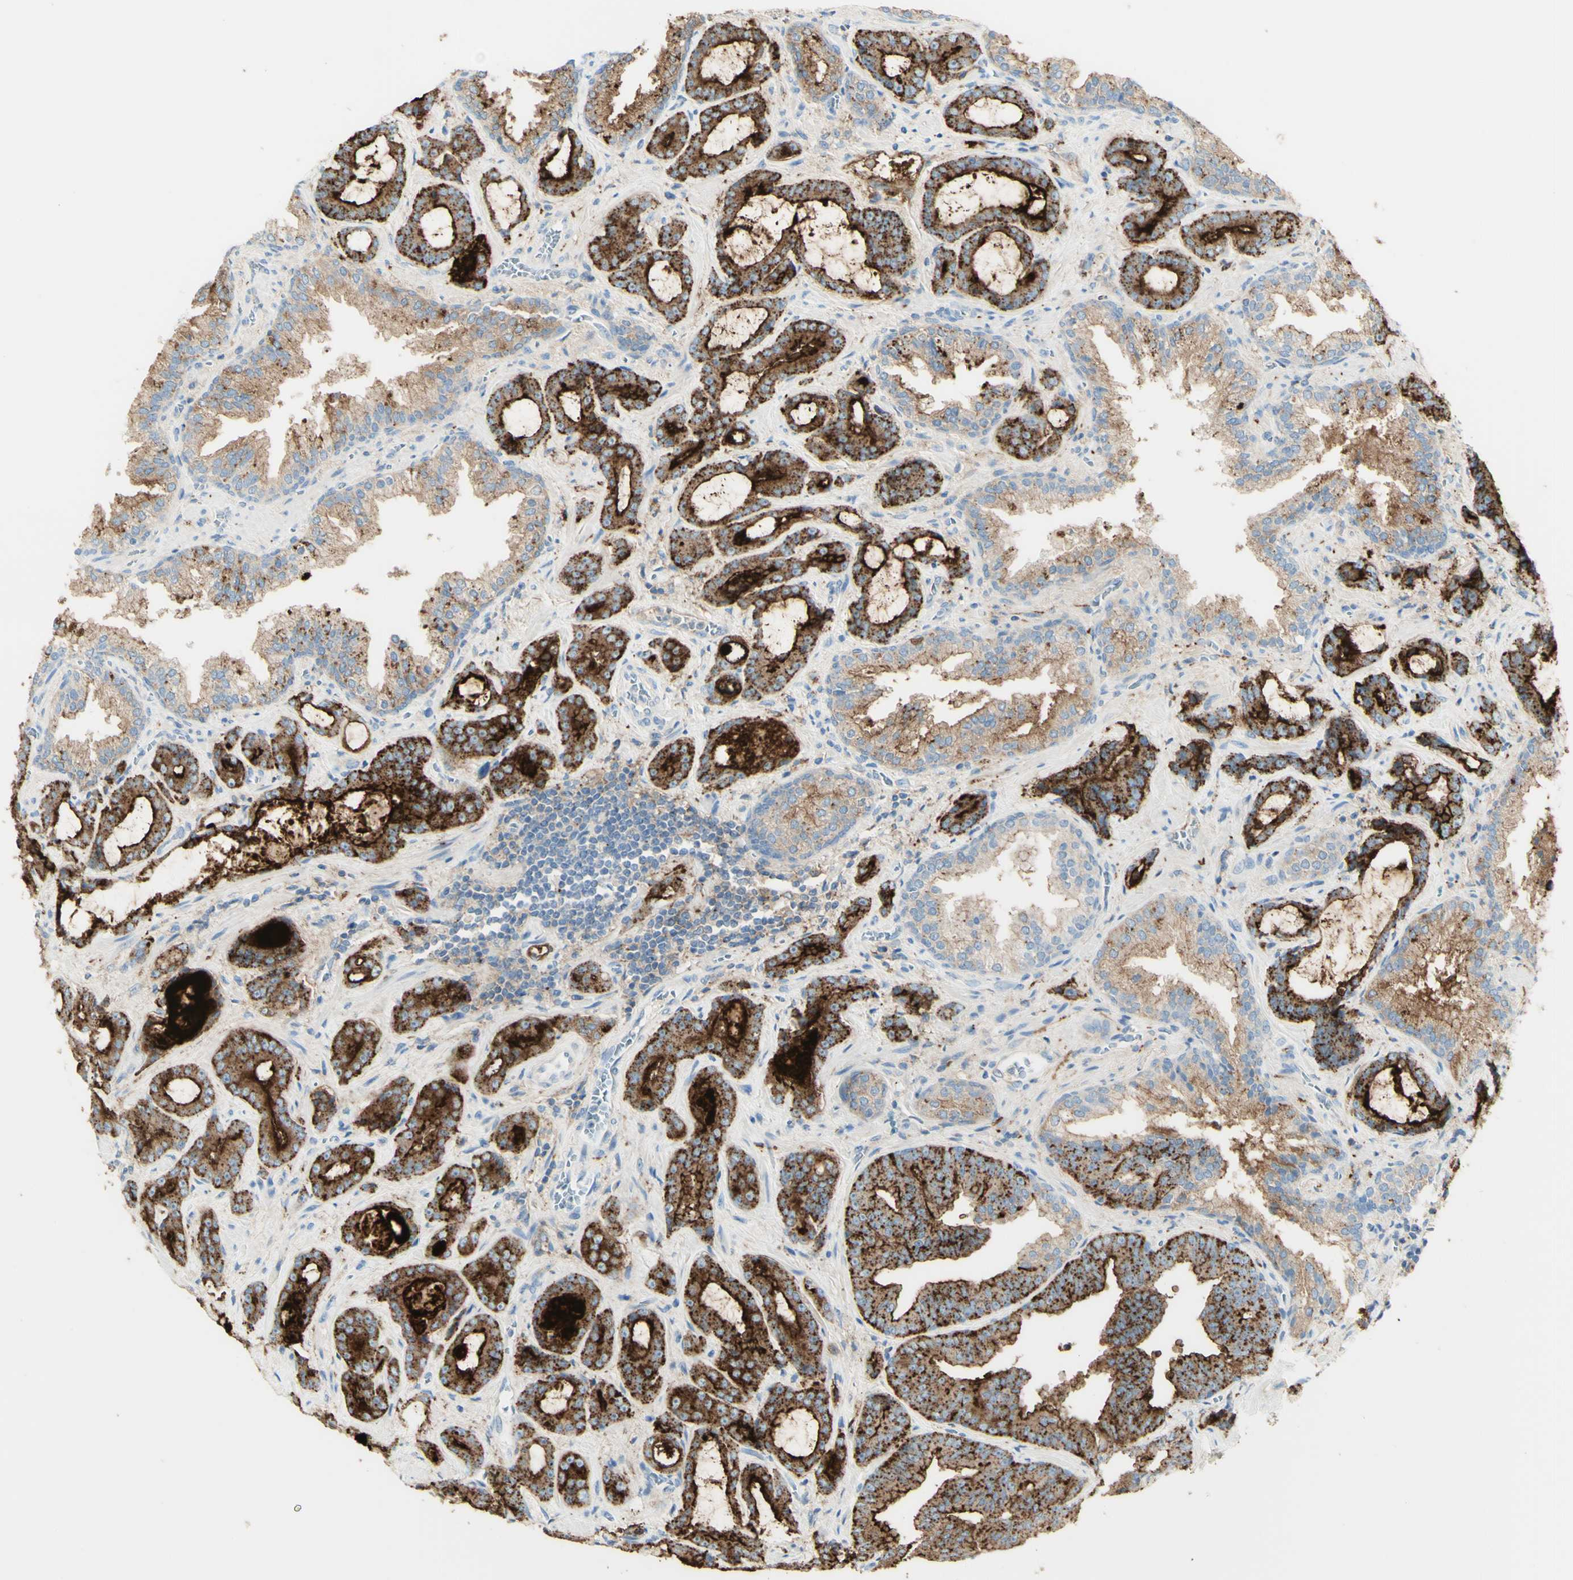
{"staining": {"intensity": "strong", "quantity": "25%-75%", "location": "cytoplasmic/membranous"}, "tissue": "prostate cancer", "cell_type": "Tumor cells", "image_type": "cancer", "snomed": [{"axis": "morphology", "description": "Adenocarcinoma, Low grade"}, {"axis": "topography", "description": "Prostate"}], "caption": "The photomicrograph reveals a brown stain indicating the presence of a protein in the cytoplasmic/membranous of tumor cells in prostate adenocarcinoma (low-grade). (Stains: DAB in brown, nuclei in blue, Microscopy: brightfield microscopy at high magnification).", "gene": "TSPAN1", "patient": {"sex": "male", "age": 60}}